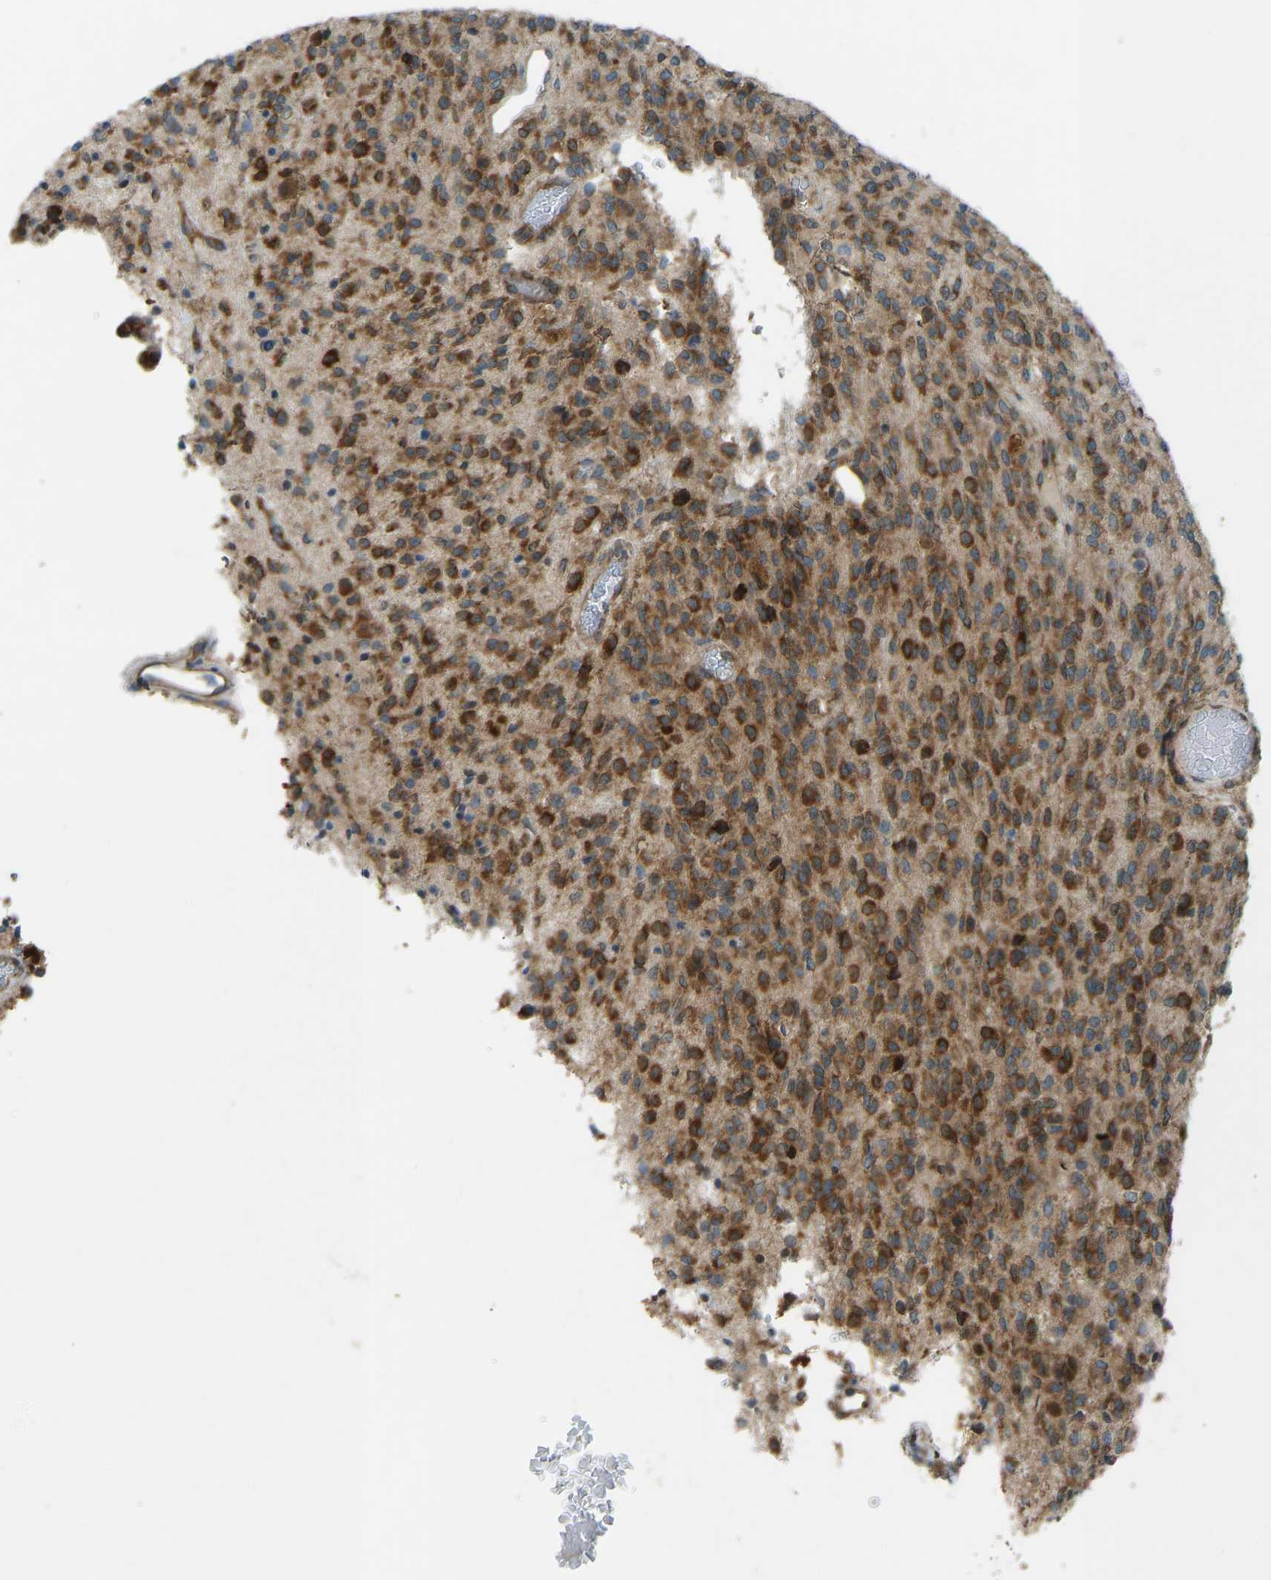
{"staining": {"intensity": "strong", "quantity": ">75%", "location": "cytoplasmic/membranous"}, "tissue": "glioma", "cell_type": "Tumor cells", "image_type": "cancer", "snomed": [{"axis": "morphology", "description": "Glioma, malignant, High grade"}, {"axis": "topography", "description": "Brain"}], "caption": "About >75% of tumor cells in human high-grade glioma (malignant) exhibit strong cytoplasmic/membranous protein positivity as visualized by brown immunohistochemical staining.", "gene": "STAU2", "patient": {"sex": "male", "age": 34}}